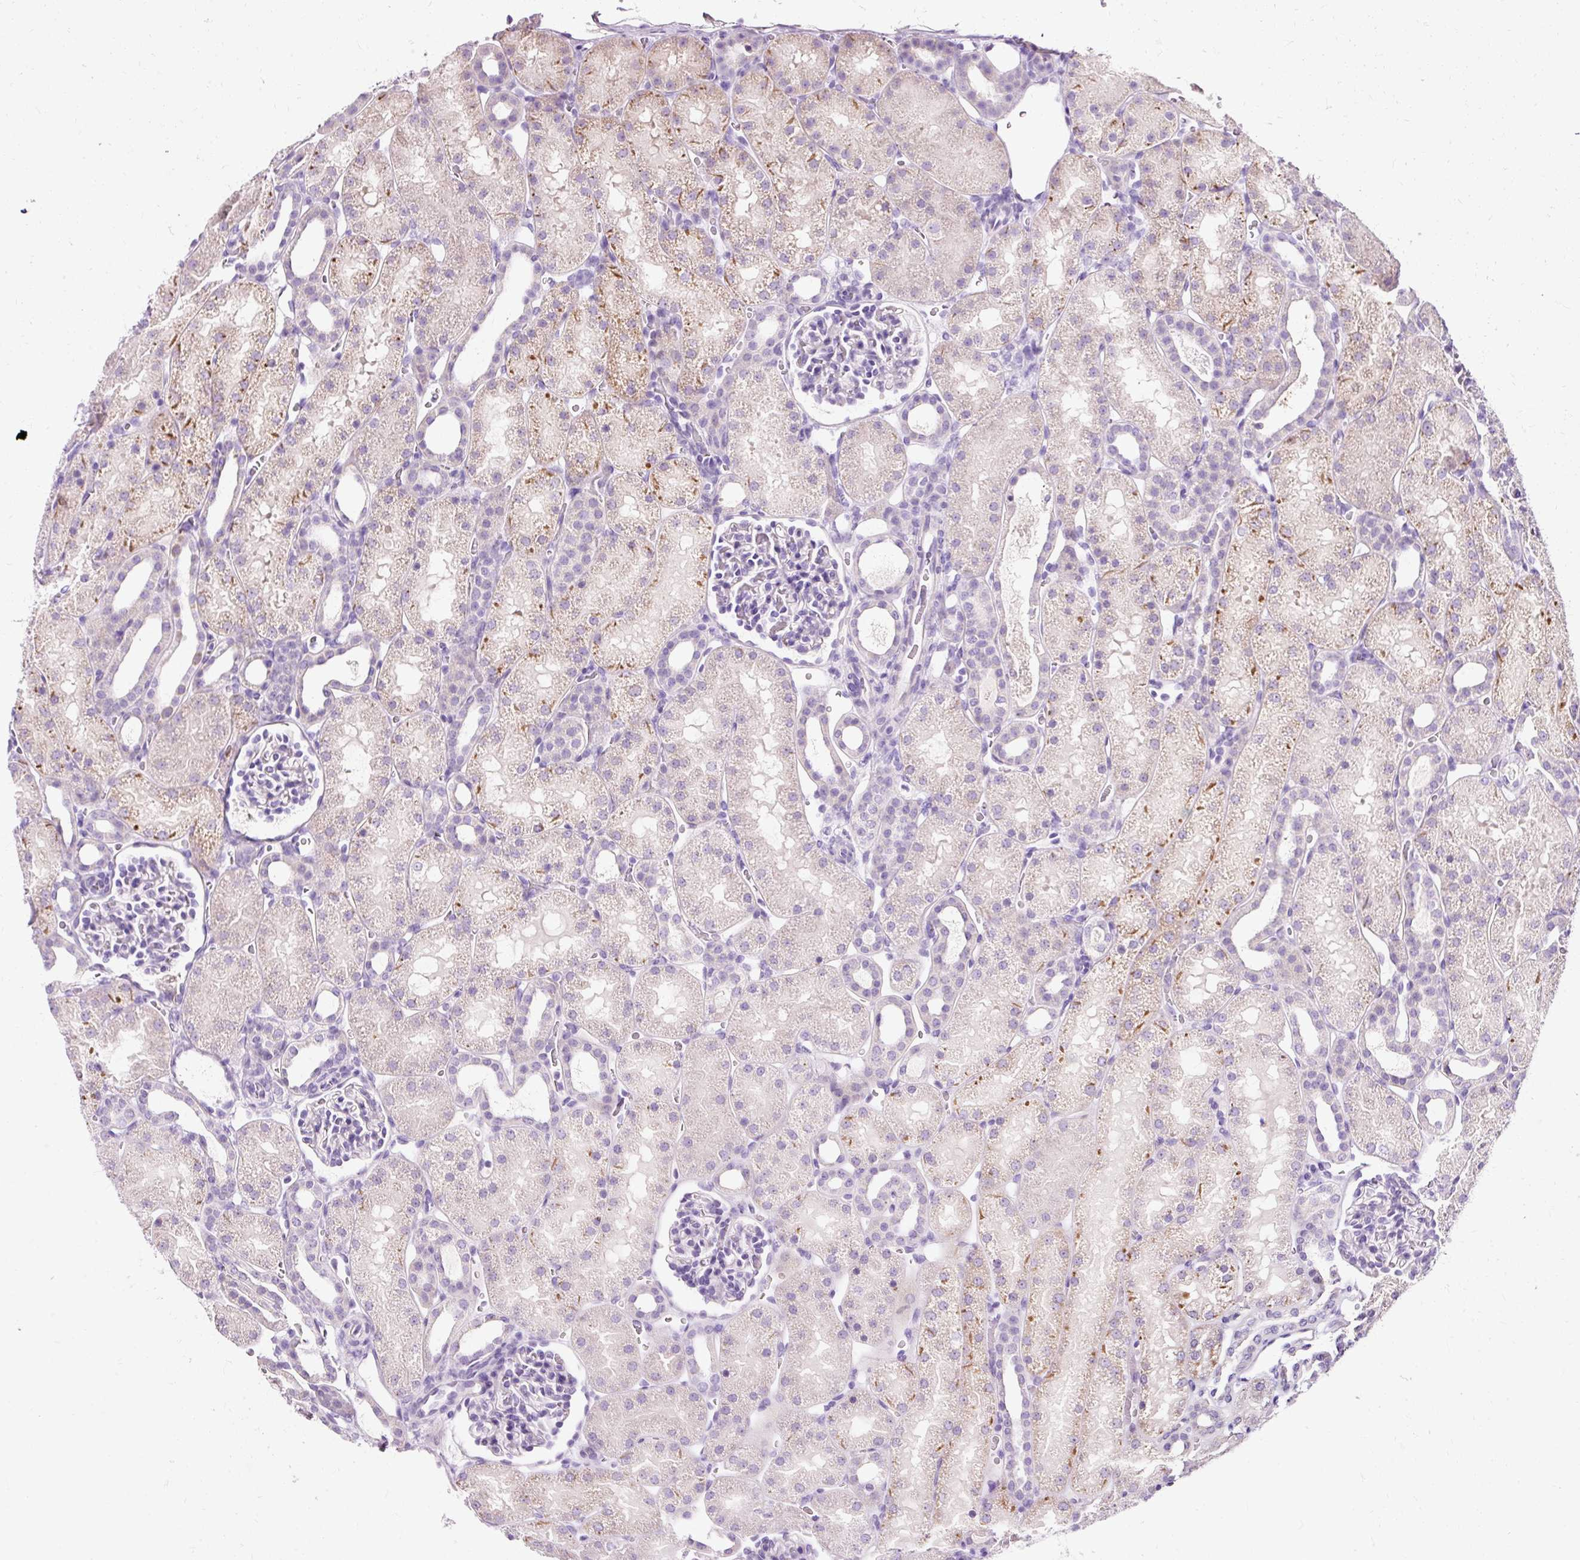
{"staining": {"intensity": "negative", "quantity": "none", "location": "none"}, "tissue": "kidney", "cell_type": "Cells in glomeruli", "image_type": "normal", "snomed": [{"axis": "morphology", "description": "Normal tissue, NOS"}, {"axis": "topography", "description": "Kidney"}], "caption": "High magnification brightfield microscopy of normal kidney stained with DAB (brown) and counterstained with hematoxylin (blue): cells in glomeruli show no significant positivity.", "gene": "CLDN25", "patient": {"sex": "male", "age": 2}}